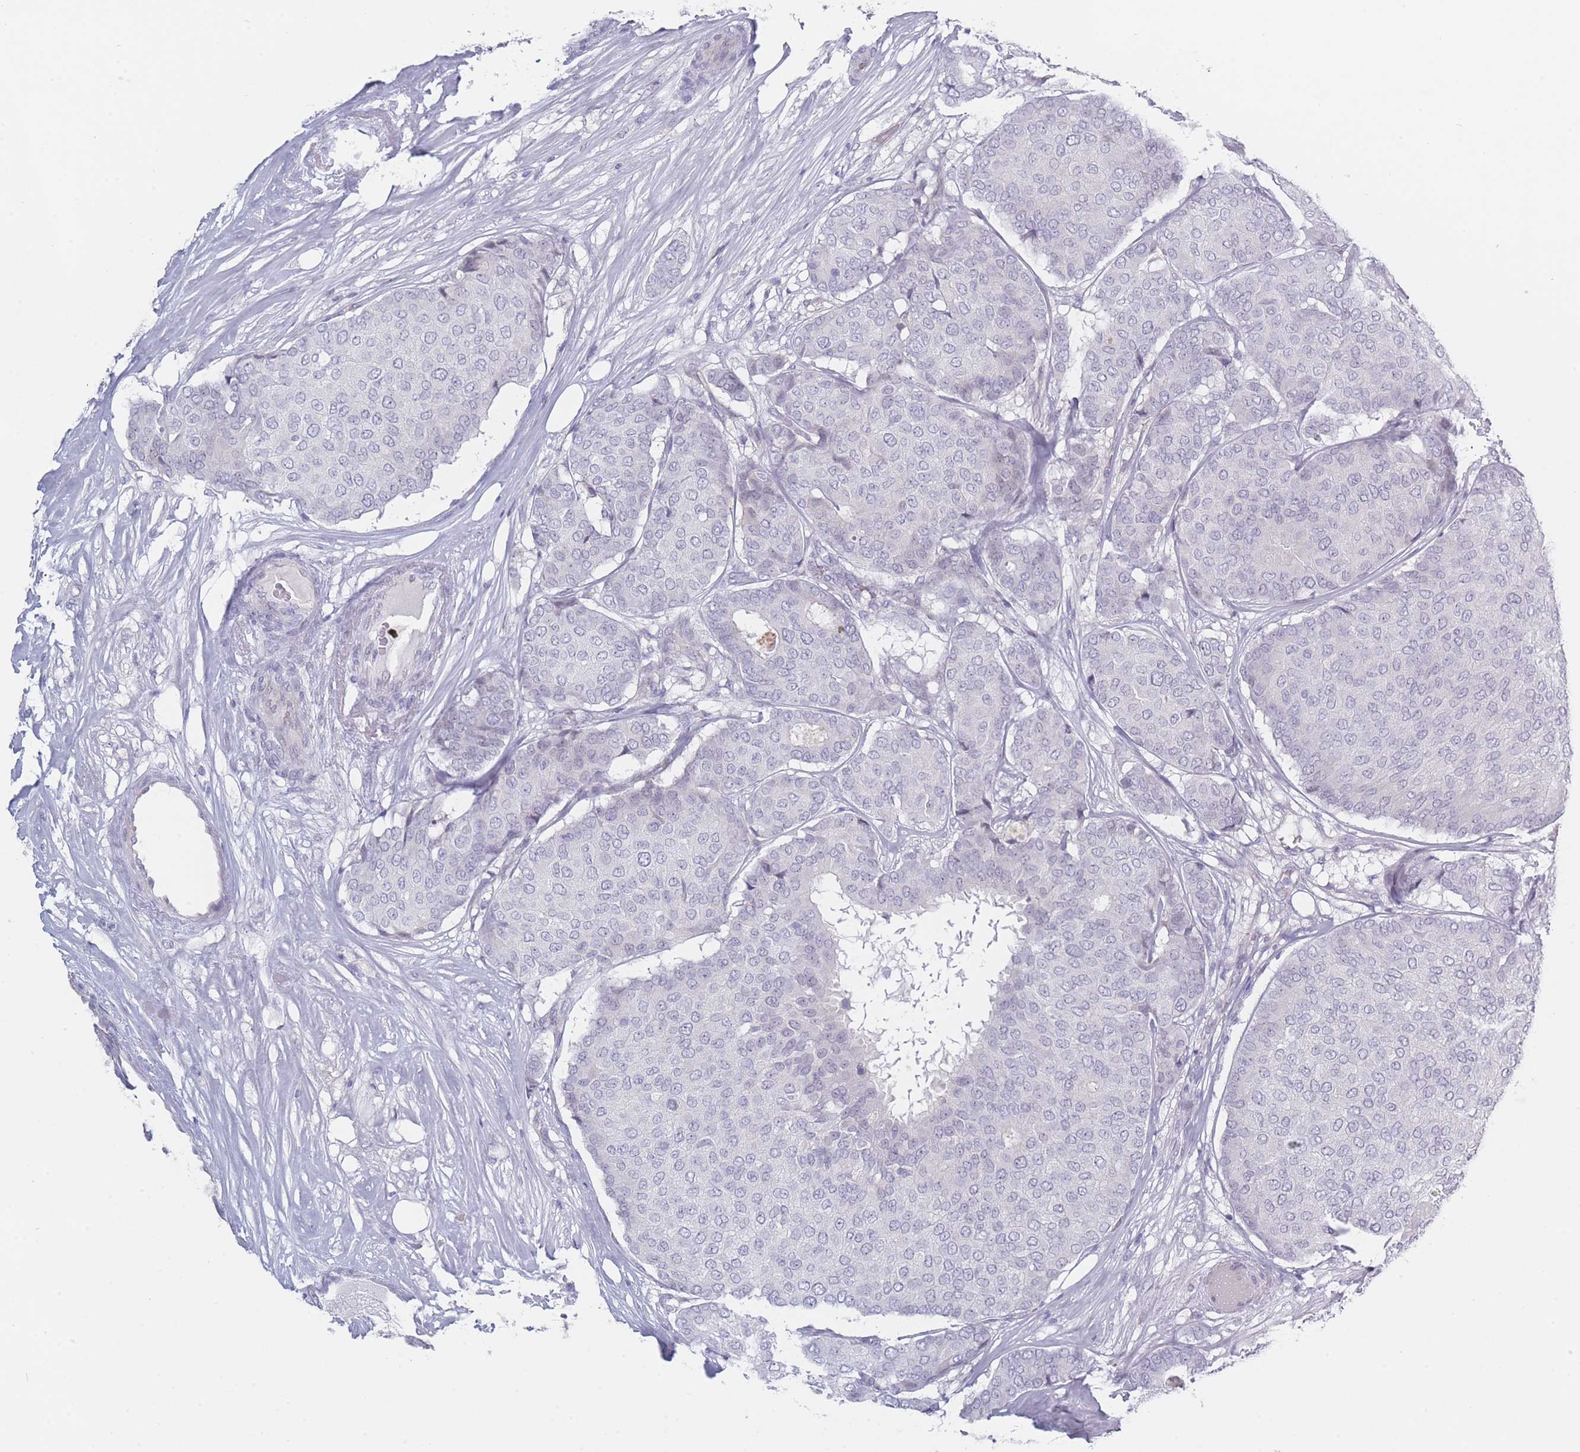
{"staining": {"intensity": "negative", "quantity": "none", "location": "none"}, "tissue": "breast cancer", "cell_type": "Tumor cells", "image_type": "cancer", "snomed": [{"axis": "morphology", "description": "Duct carcinoma"}, {"axis": "topography", "description": "Breast"}], "caption": "Breast cancer was stained to show a protein in brown. There is no significant expression in tumor cells.", "gene": "ROS1", "patient": {"sex": "female", "age": 75}}